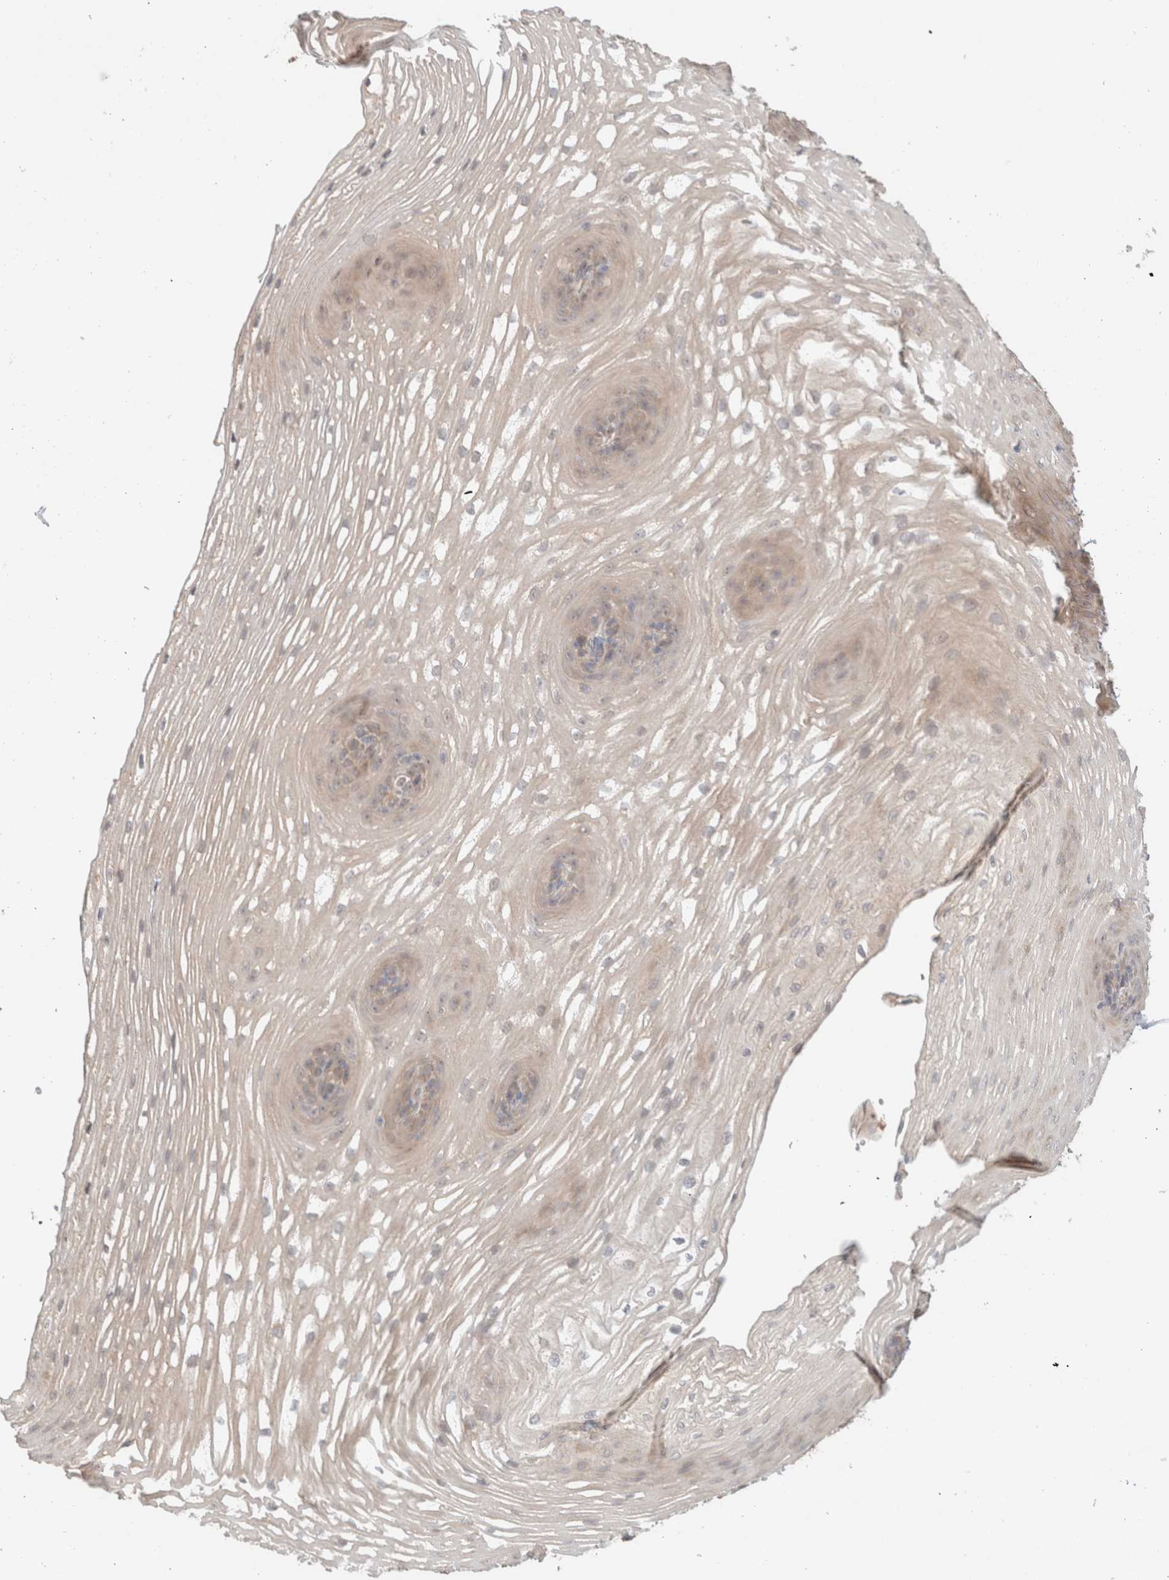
{"staining": {"intensity": "weak", "quantity": "25%-75%", "location": "cytoplasmic/membranous"}, "tissue": "esophagus", "cell_type": "Squamous epithelial cells", "image_type": "normal", "snomed": [{"axis": "morphology", "description": "Normal tissue, NOS"}, {"axis": "topography", "description": "Esophagus"}], "caption": "Esophagus stained with a brown dye demonstrates weak cytoplasmic/membranous positive expression in about 25%-75% of squamous epithelial cells.", "gene": "CA13", "patient": {"sex": "female", "age": 66}}